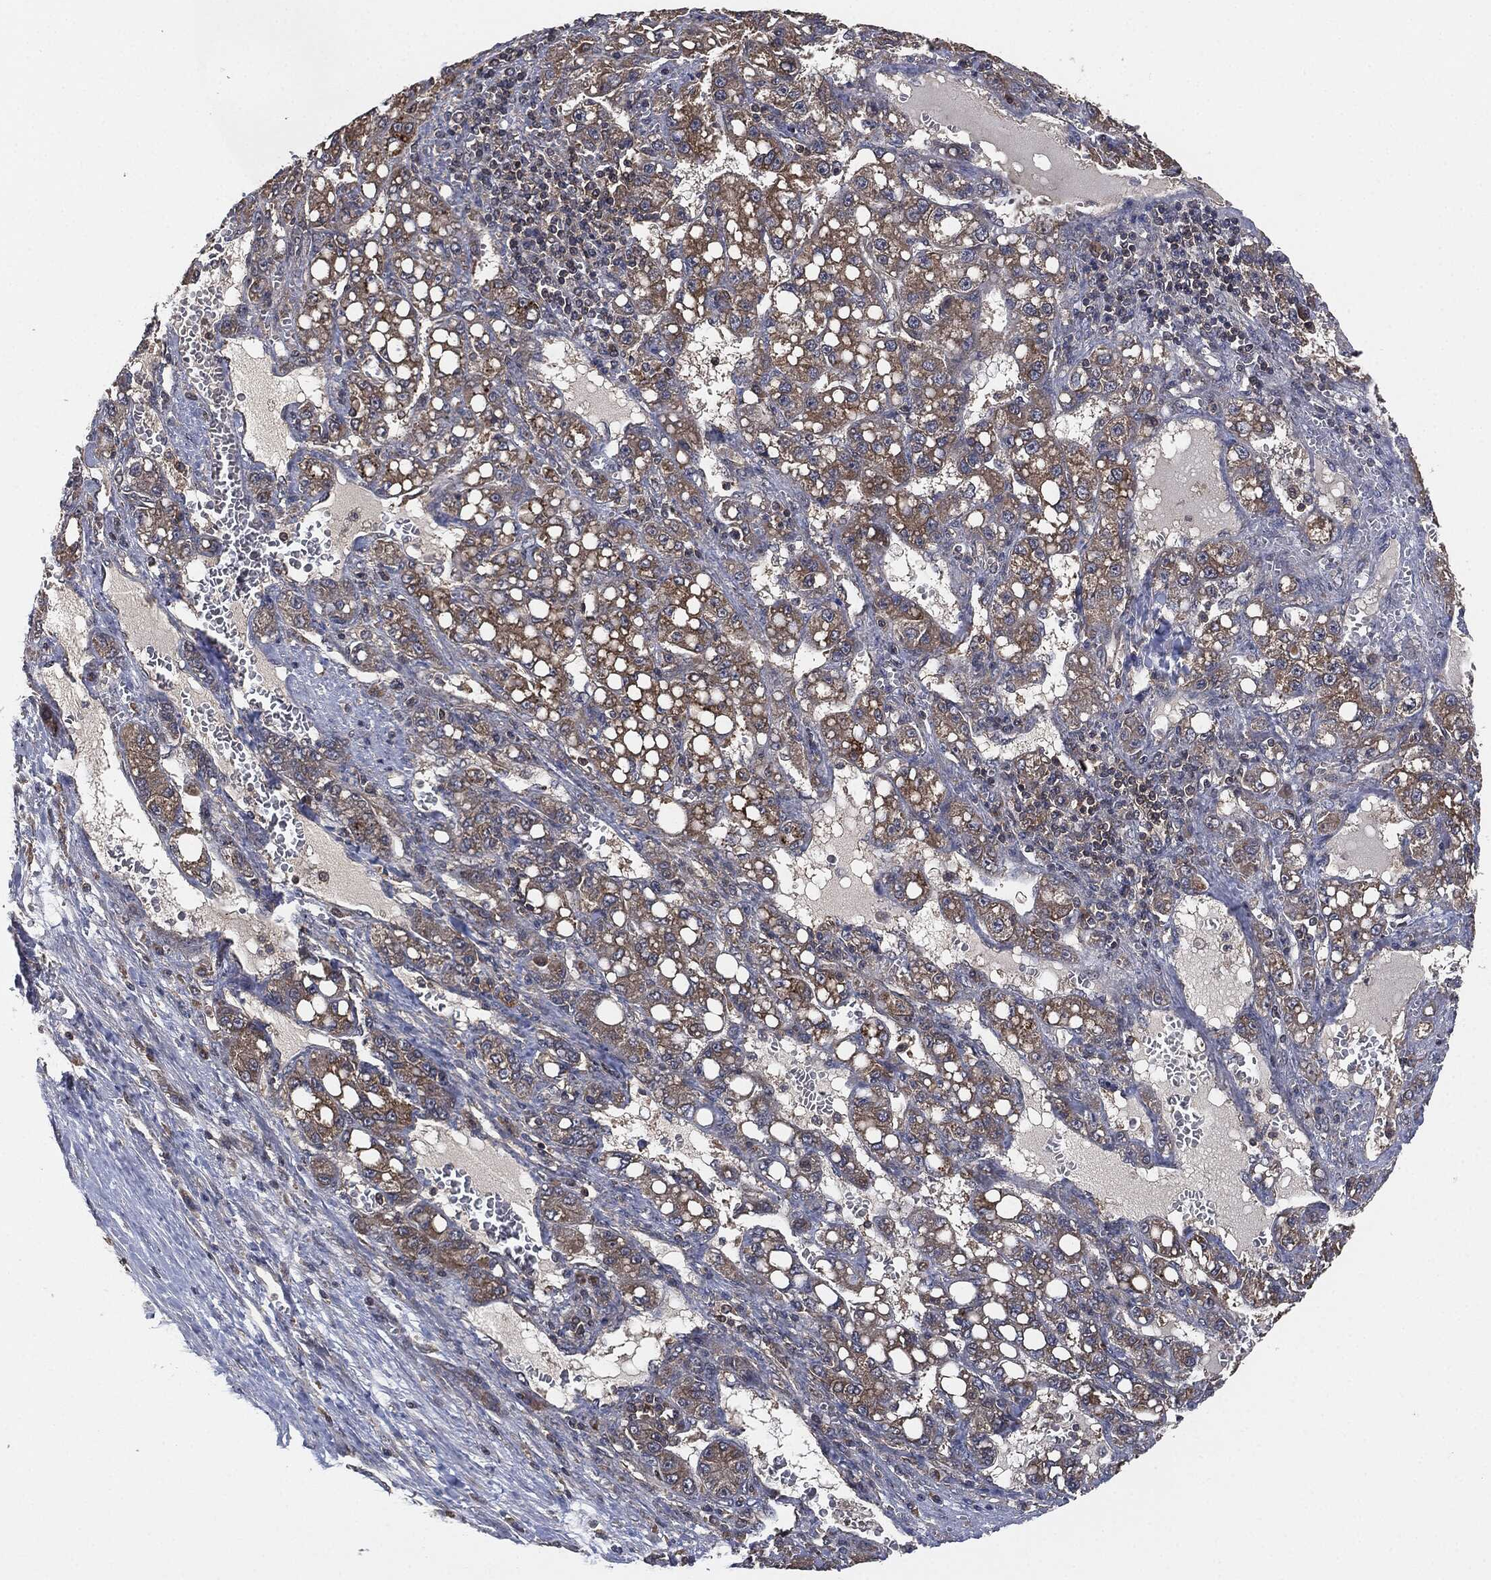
{"staining": {"intensity": "moderate", "quantity": "<25%", "location": "cytoplasmic/membranous"}, "tissue": "liver cancer", "cell_type": "Tumor cells", "image_type": "cancer", "snomed": [{"axis": "morphology", "description": "Carcinoma, Hepatocellular, NOS"}, {"axis": "topography", "description": "Liver"}], "caption": "Liver cancer stained with a brown dye exhibits moderate cytoplasmic/membranous positive staining in about <25% of tumor cells.", "gene": "ERBIN", "patient": {"sex": "female", "age": 65}}